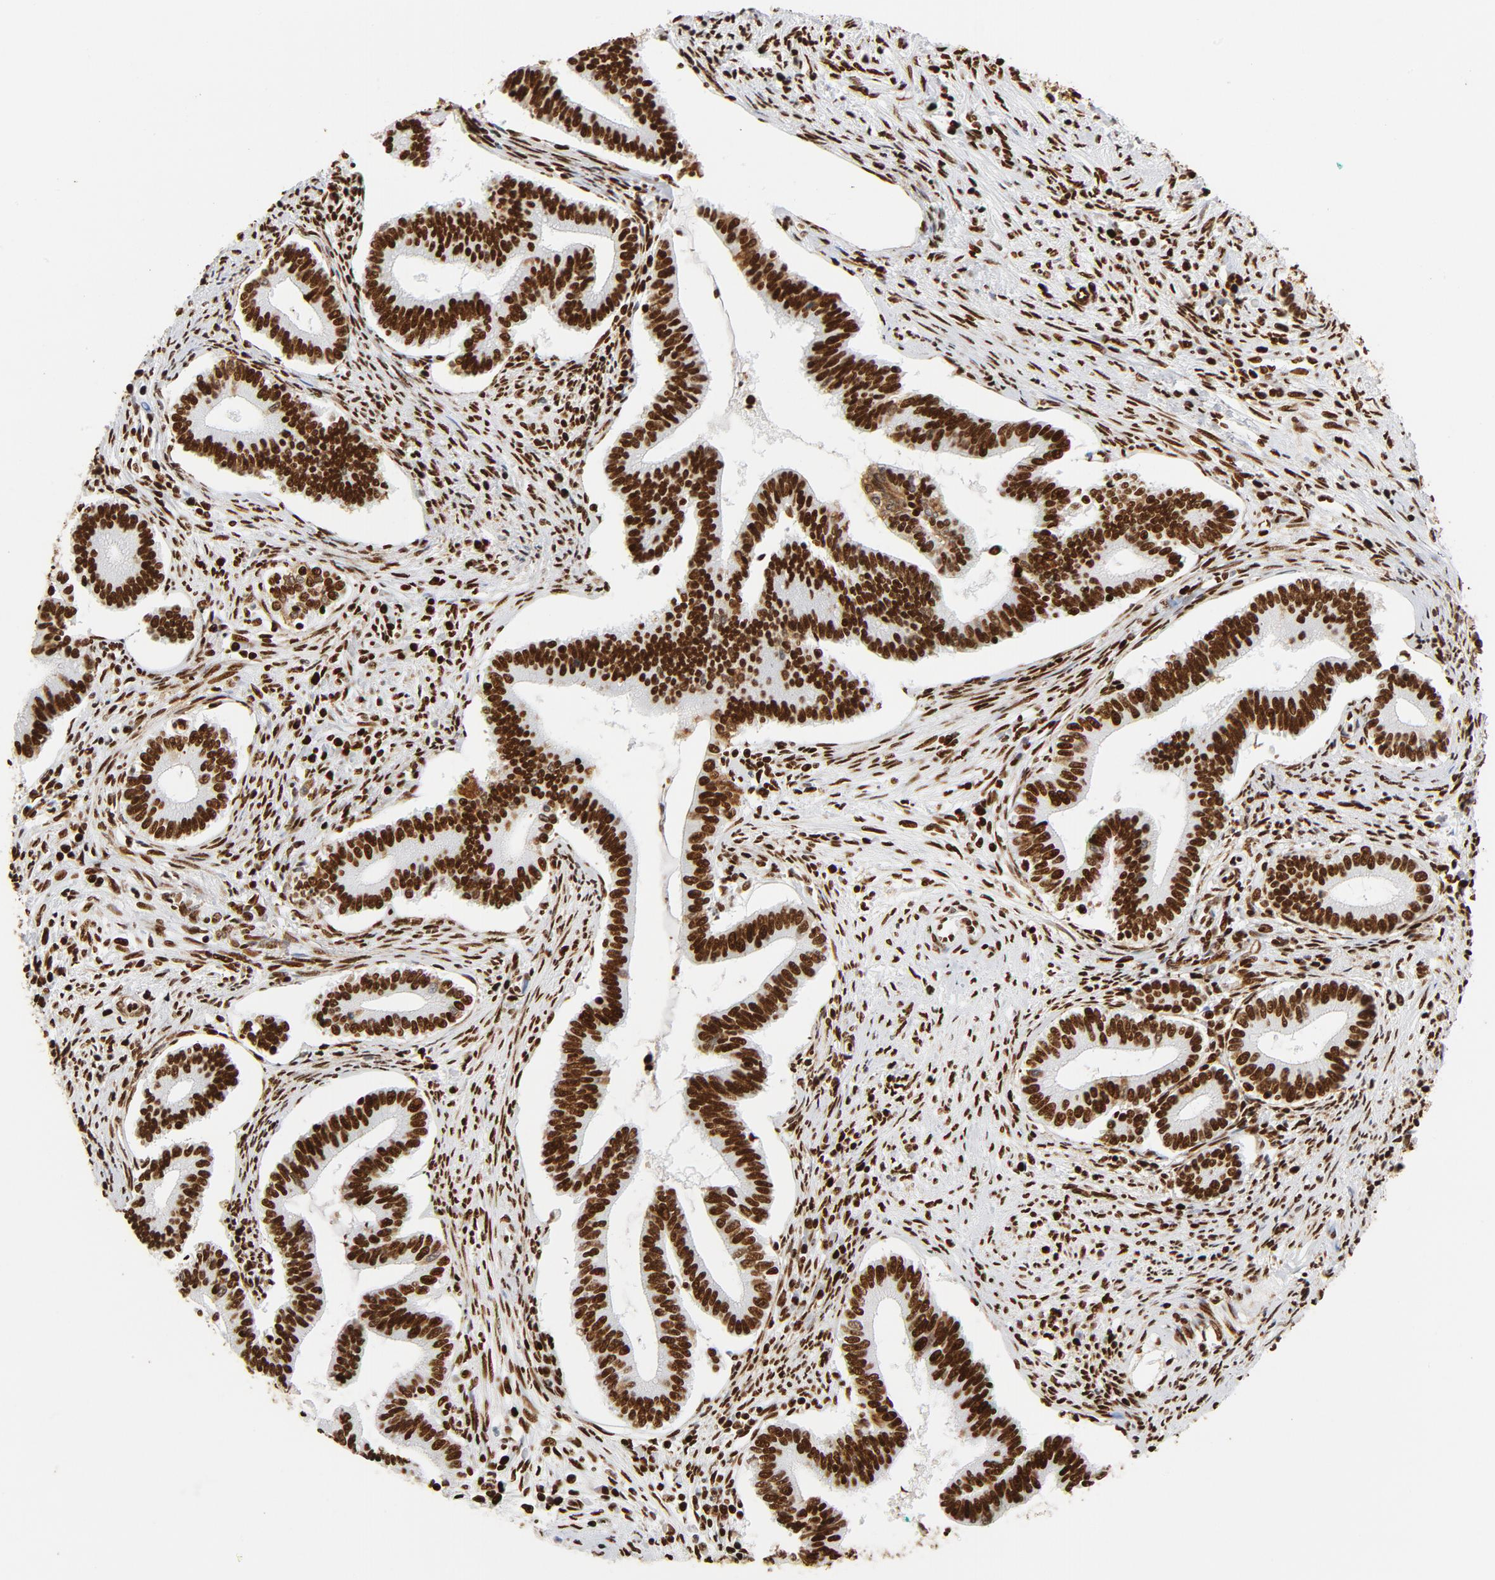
{"staining": {"intensity": "strong", "quantity": ">75%", "location": "nuclear"}, "tissue": "cervical cancer", "cell_type": "Tumor cells", "image_type": "cancer", "snomed": [{"axis": "morphology", "description": "Adenocarcinoma, NOS"}, {"axis": "topography", "description": "Cervix"}], "caption": "Brown immunohistochemical staining in human cervical adenocarcinoma demonstrates strong nuclear staining in about >75% of tumor cells. The protein is stained brown, and the nuclei are stained in blue (DAB IHC with brightfield microscopy, high magnification).", "gene": "XRCC6", "patient": {"sex": "female", "age": 36}}